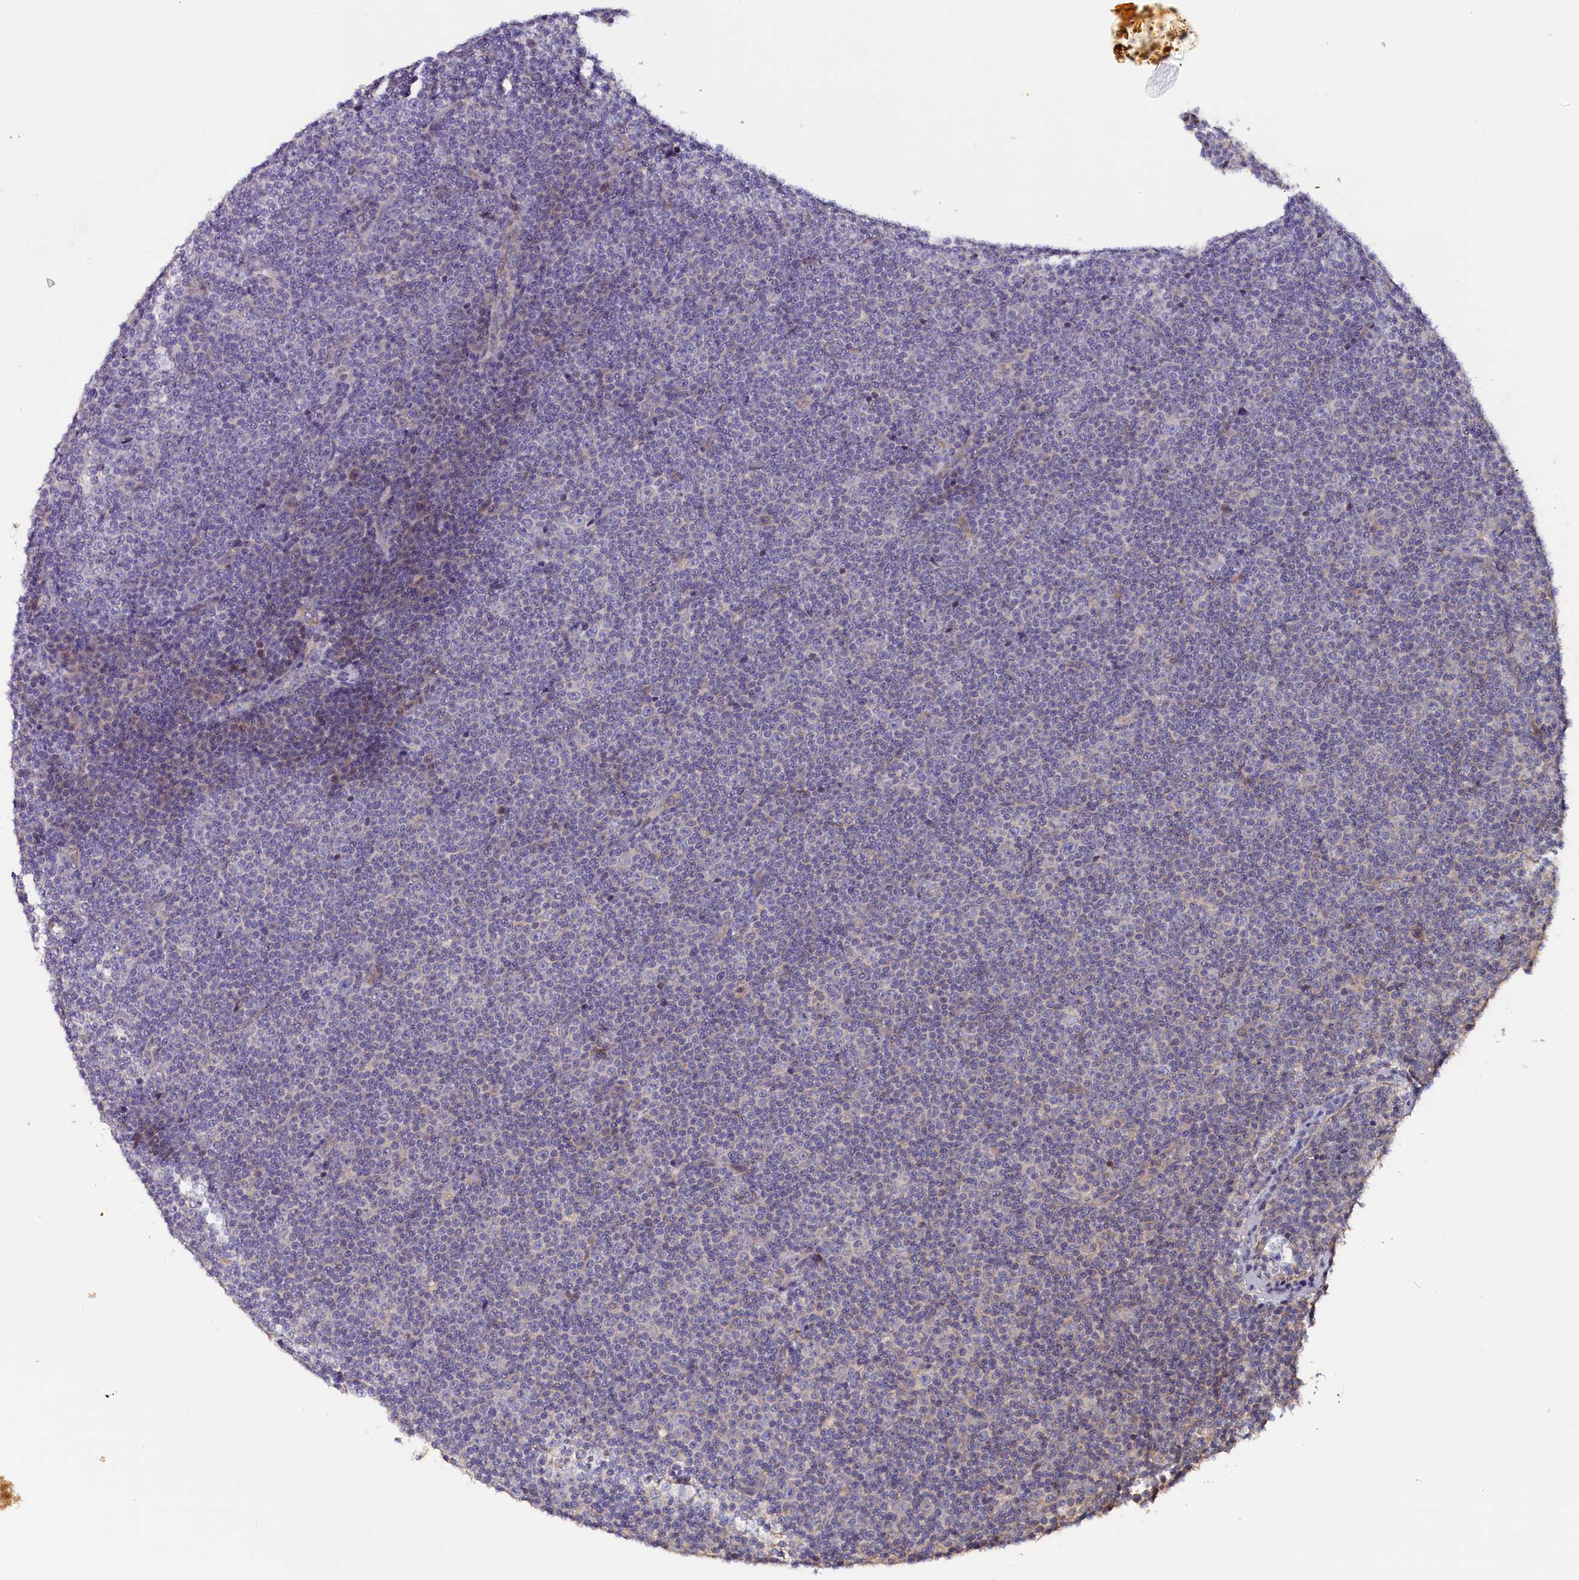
{"staining": {"intensity": "negative", "quantity": "none", "location": "none"}, "tissue": "lymphoma", "cell_type": "Tumor cells", "image_type": "cancer", "snomed": [{"axis": "morphology", "description": "Malignant lymphoma, non-Hodgkin's type, Low grade"}, {"axis": "topography", "description": "Lymph node"}], "caption": "Malignant lymphoma, non-Hodgkin's type (low-grade) was stained to show a protein in brown. There is no significant positivity in tumor cells.", "gene": "KATNB1", "patient": {"sex": "female", "age": 67}}